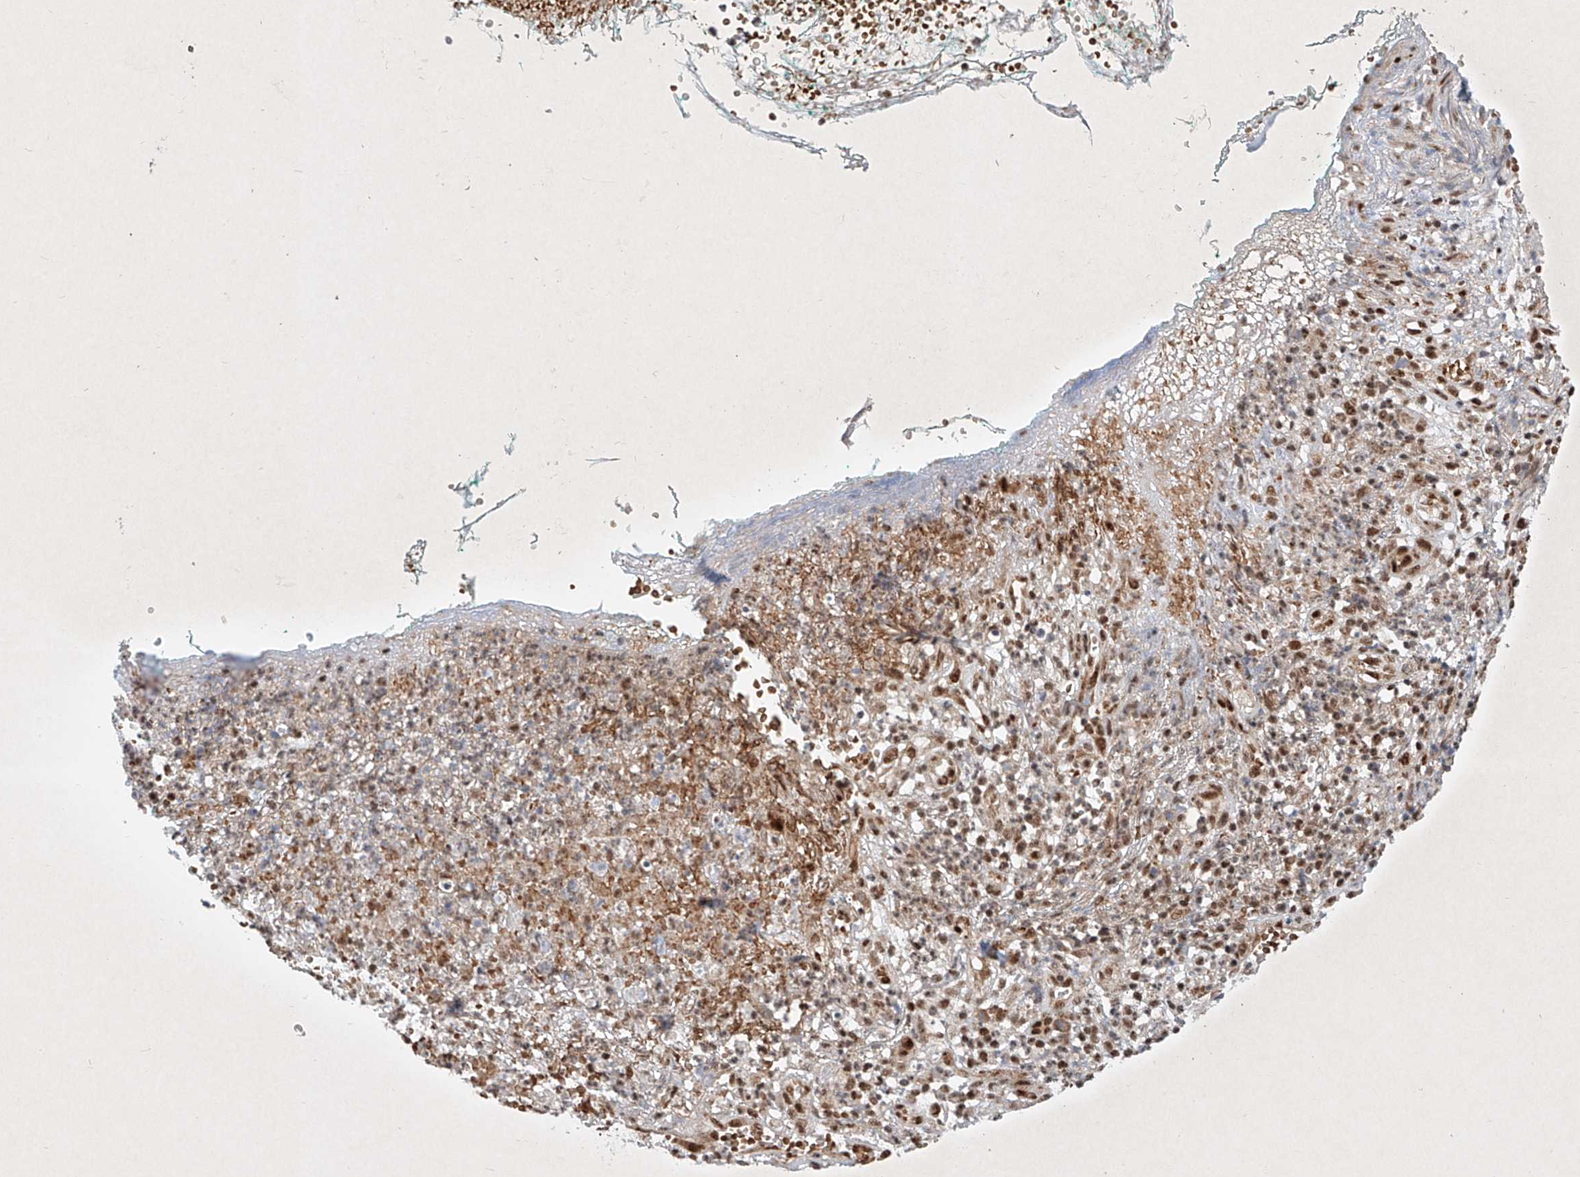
{"staining": {"intensity": "moderate", "quantity": ">75%", "location": "nuclear"}, "tissue": "adipose tissue", "cell_type": "Adipocytes", "image_type": "normal", "snomed": [{"axis": "morphology", "description": "Normal tissue, NOS"}, {"axis": "morphology", "description": "Basal cell carcinoma"}, {"axis": "topography", "description": "Cartilage tissue"}, {"axis": "topography", "description": "Nasopharynx"}, {"axis": "topography", "description": "Oral tissue"}], "caption": "Normal adipose tissue shows moderate nuclear staining in about >75% of adipocytes.", "gene": "EPG5", "patient": {"sex": "female", "age": 77}}